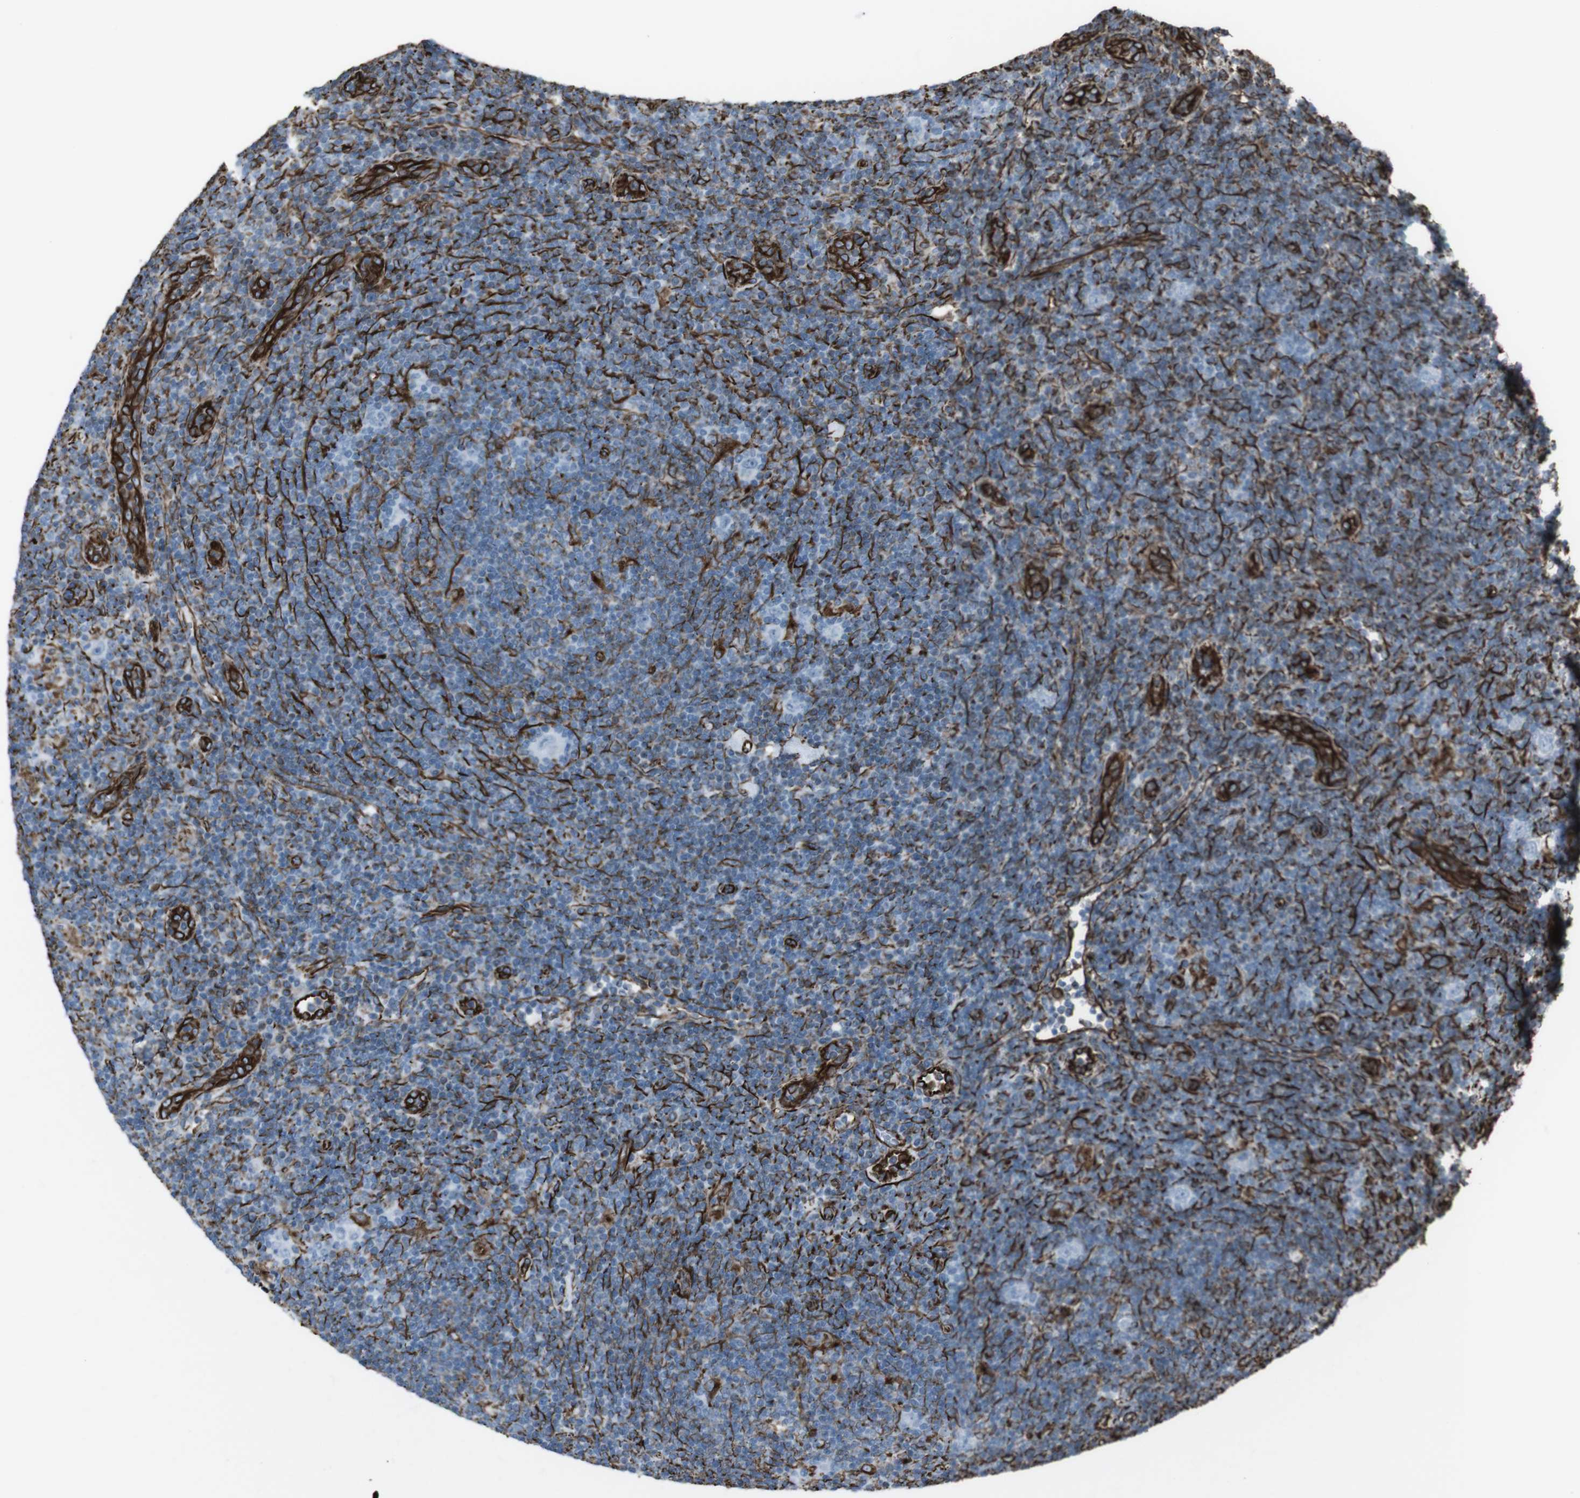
{"staining": {"intensity": "negative", "quantity": "none", "location": "none"}, "tissue": "lymphoma", "cell_type": "Tumor cells", "image_type": "cancer", "snomed": [{"axis": "morphology", "description": "Hodgkin's disease, NOS"}, {"axis": "topography", "description": "Lymph node"}], "caption": "A high-resolution histopathology image shows IHC staining of Hodgkin's disease, which shows no significant expression in tumor cells.", "gene": "ZDHHC6", "patient": {"sex": "female", "age": 57}}